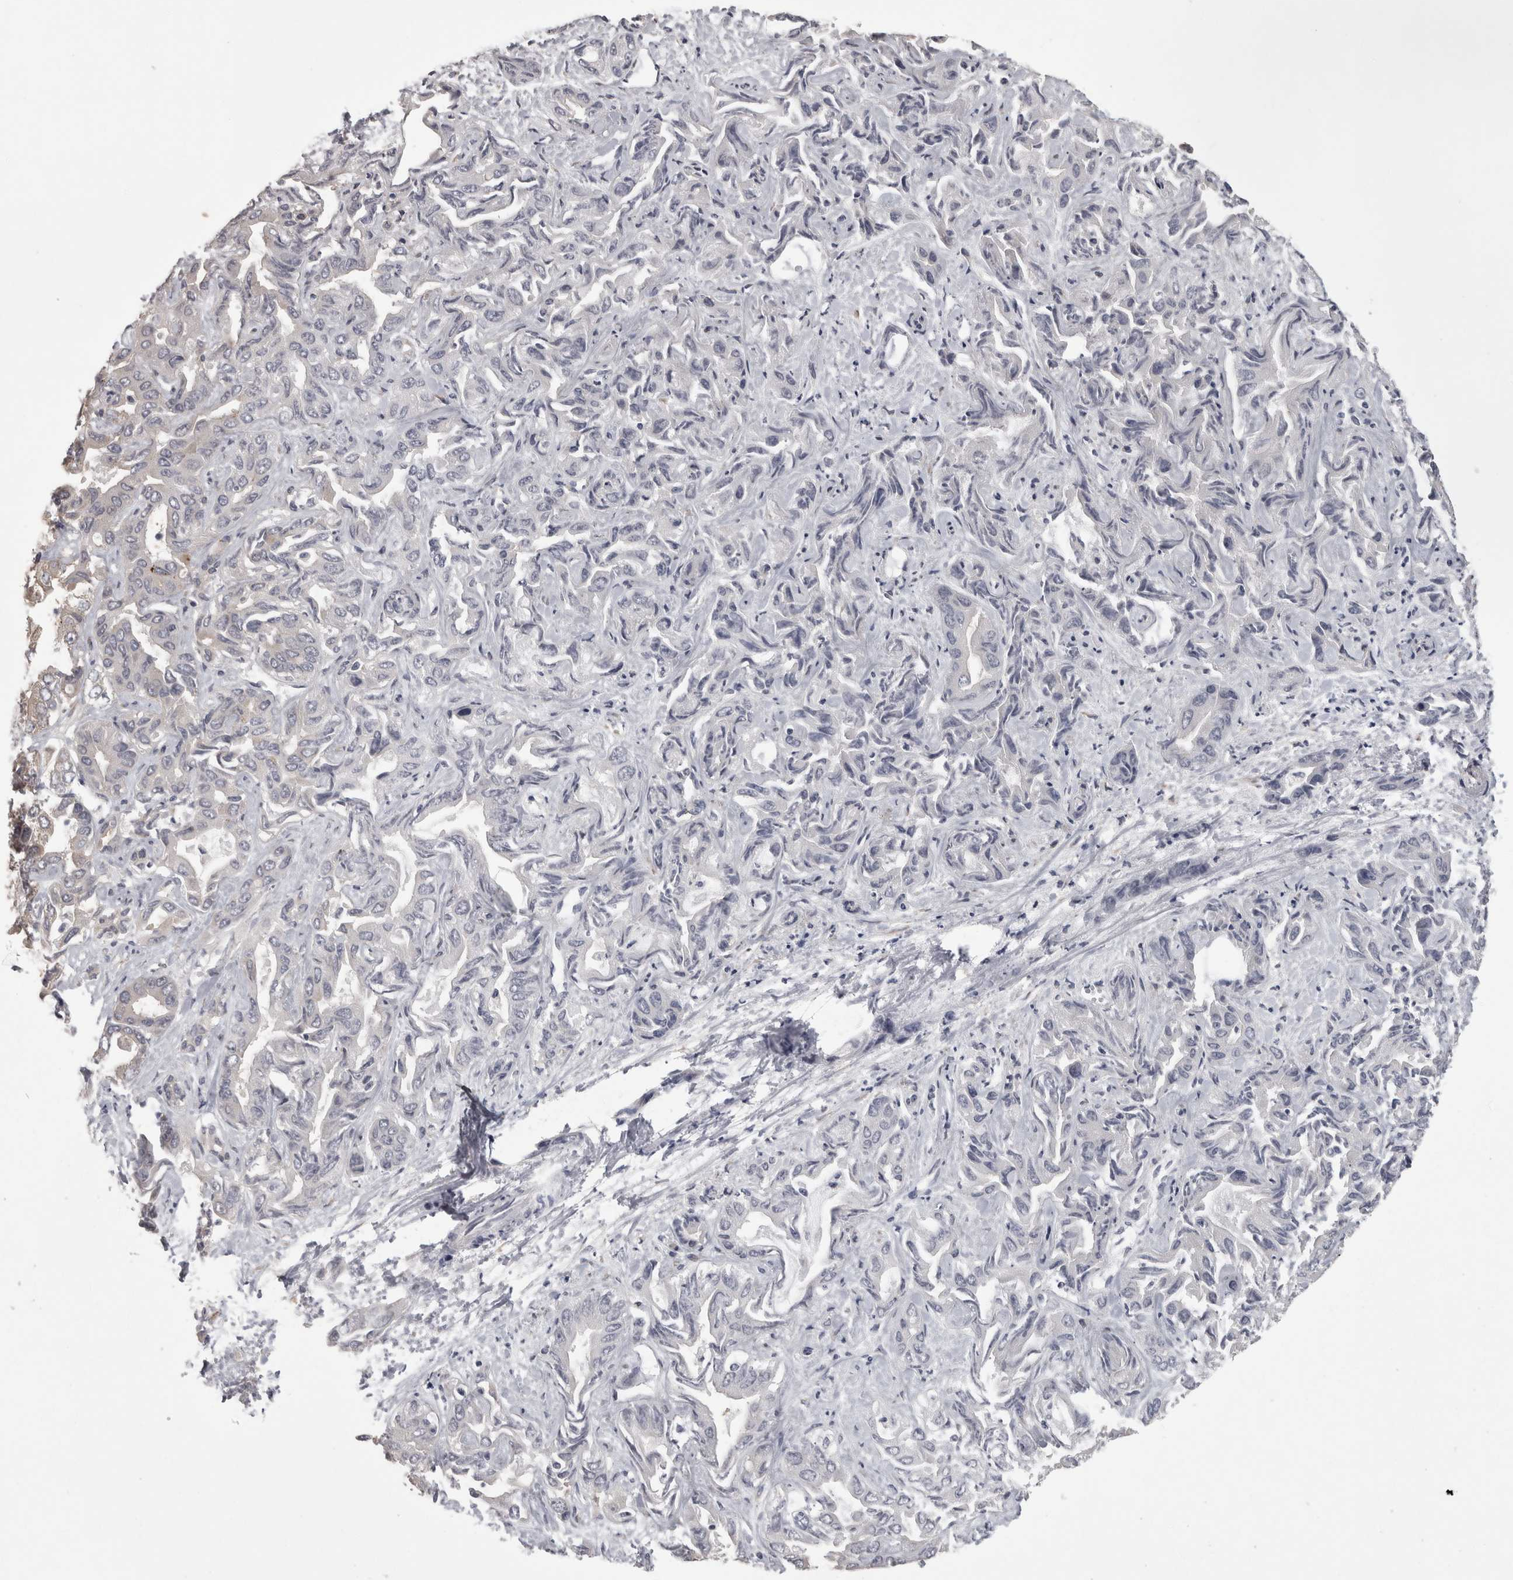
{"staining": {"intensity": "negative", "quantity": "none", "location": "none"}, "tissue": "liver cancer", "cell_type": "Tumor cells", "image_type": "cancer", "snomed": [{"axis": "morphology", "description": "Cholangiocarcinoma"}, {"axis": "topography", "description": "Liver"}], "caption": "The histopathology image demonstrates no significant staining in tumor cells of liver cholangiocarcinoma. (DAB (3,3'-diaminobenzidine) immunohistochemistry (IHC), high magnification).", "gene": "RAB29", "patient": {"sex": "female", "age": 52}}